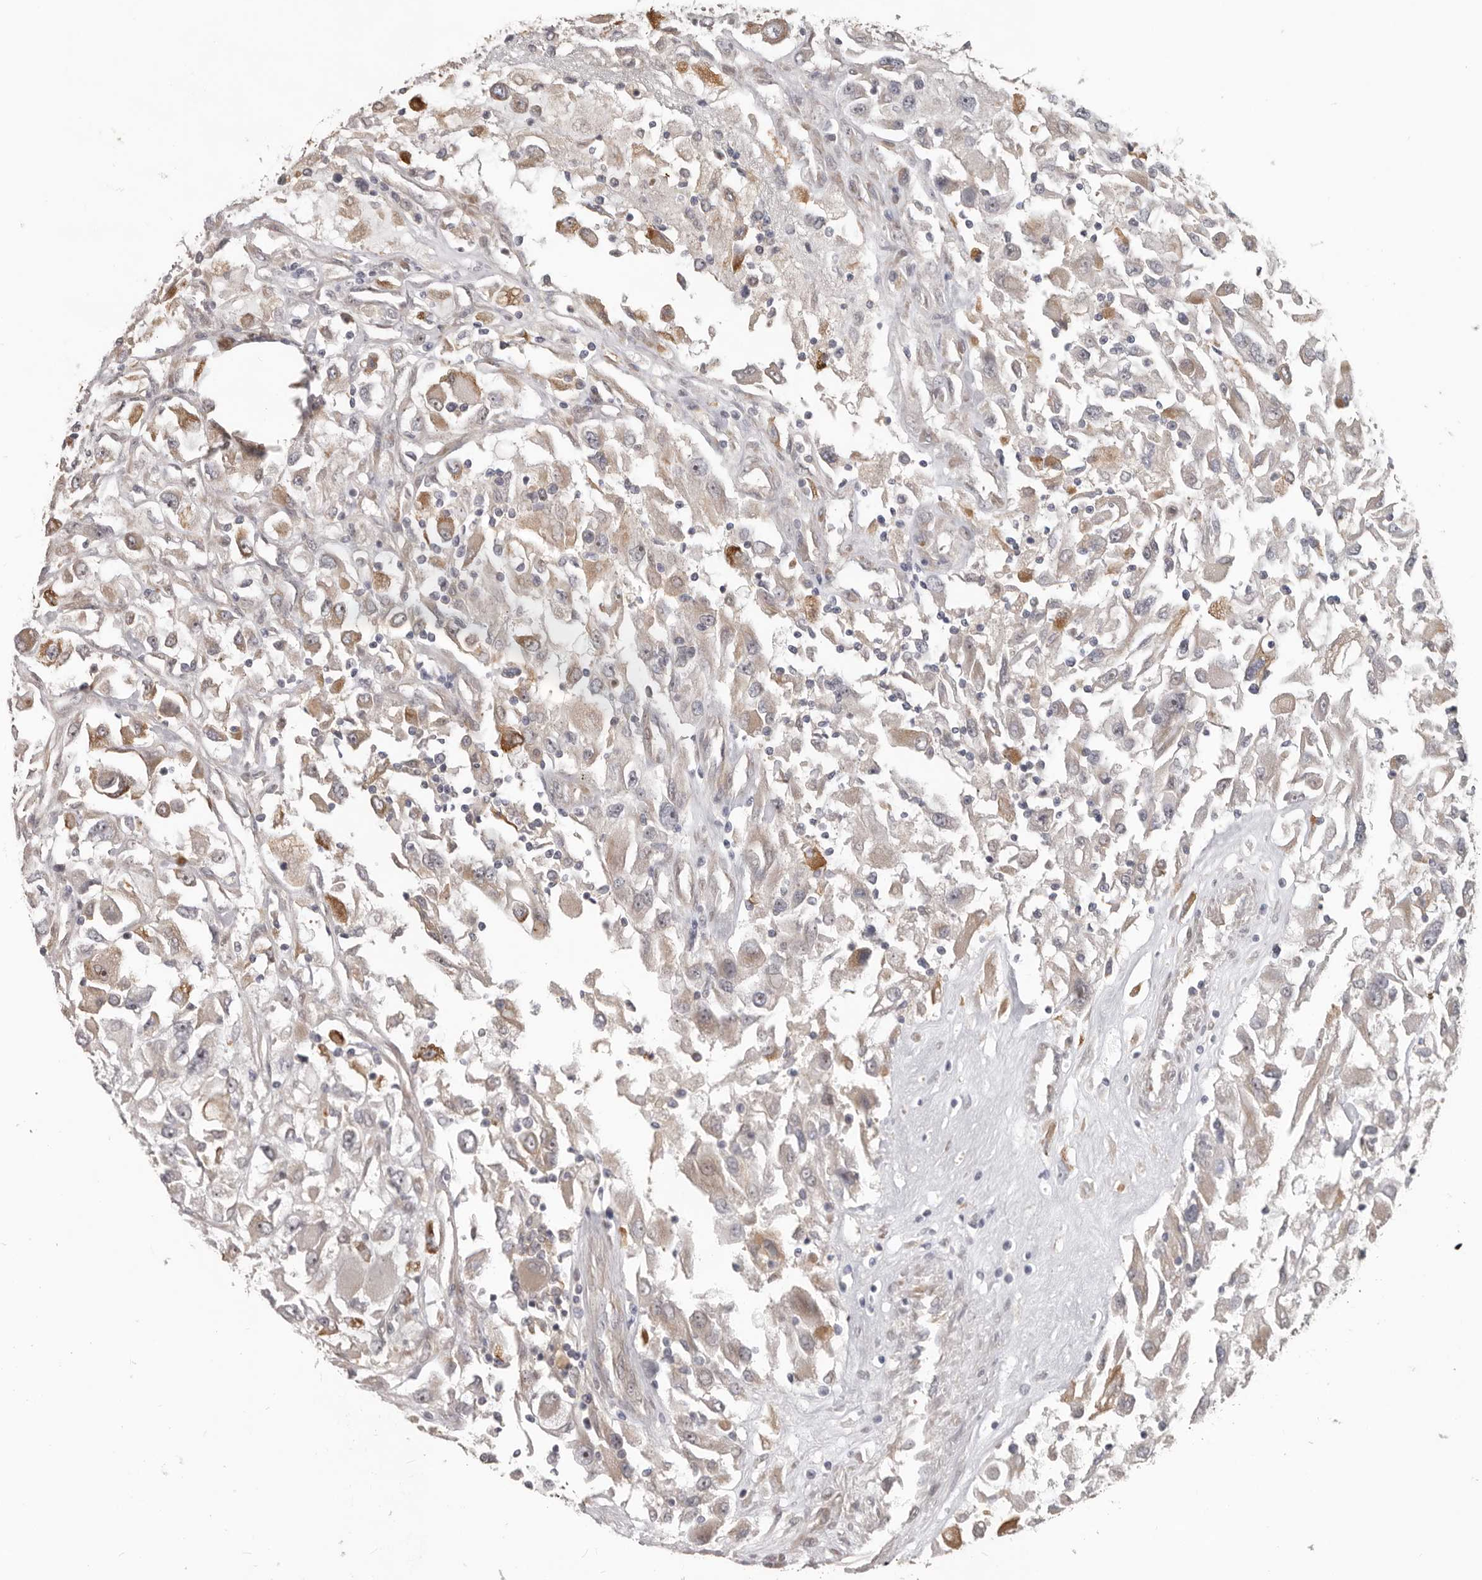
{"staining": {"intensity": "moderate", "quantity": "<25%", "location": "cytoplasmic/membranous"}, "tissue": "renal cancer", "cell_type": "Tumor cells", "image_type": "cancer", "snomed": [{"axis": "morphology", "description": "Adenocarcinoma, NOS"}, {"axis": "topography", "description": "Kidney"}], "caption": "Human renal cancer stained with a brown dye exhibits moderate cytoplasmic/membranous positive positivity in about <25% of tumor cells.", "gene": "HINT3", "patient": {"sex": "female", "age": 52}}